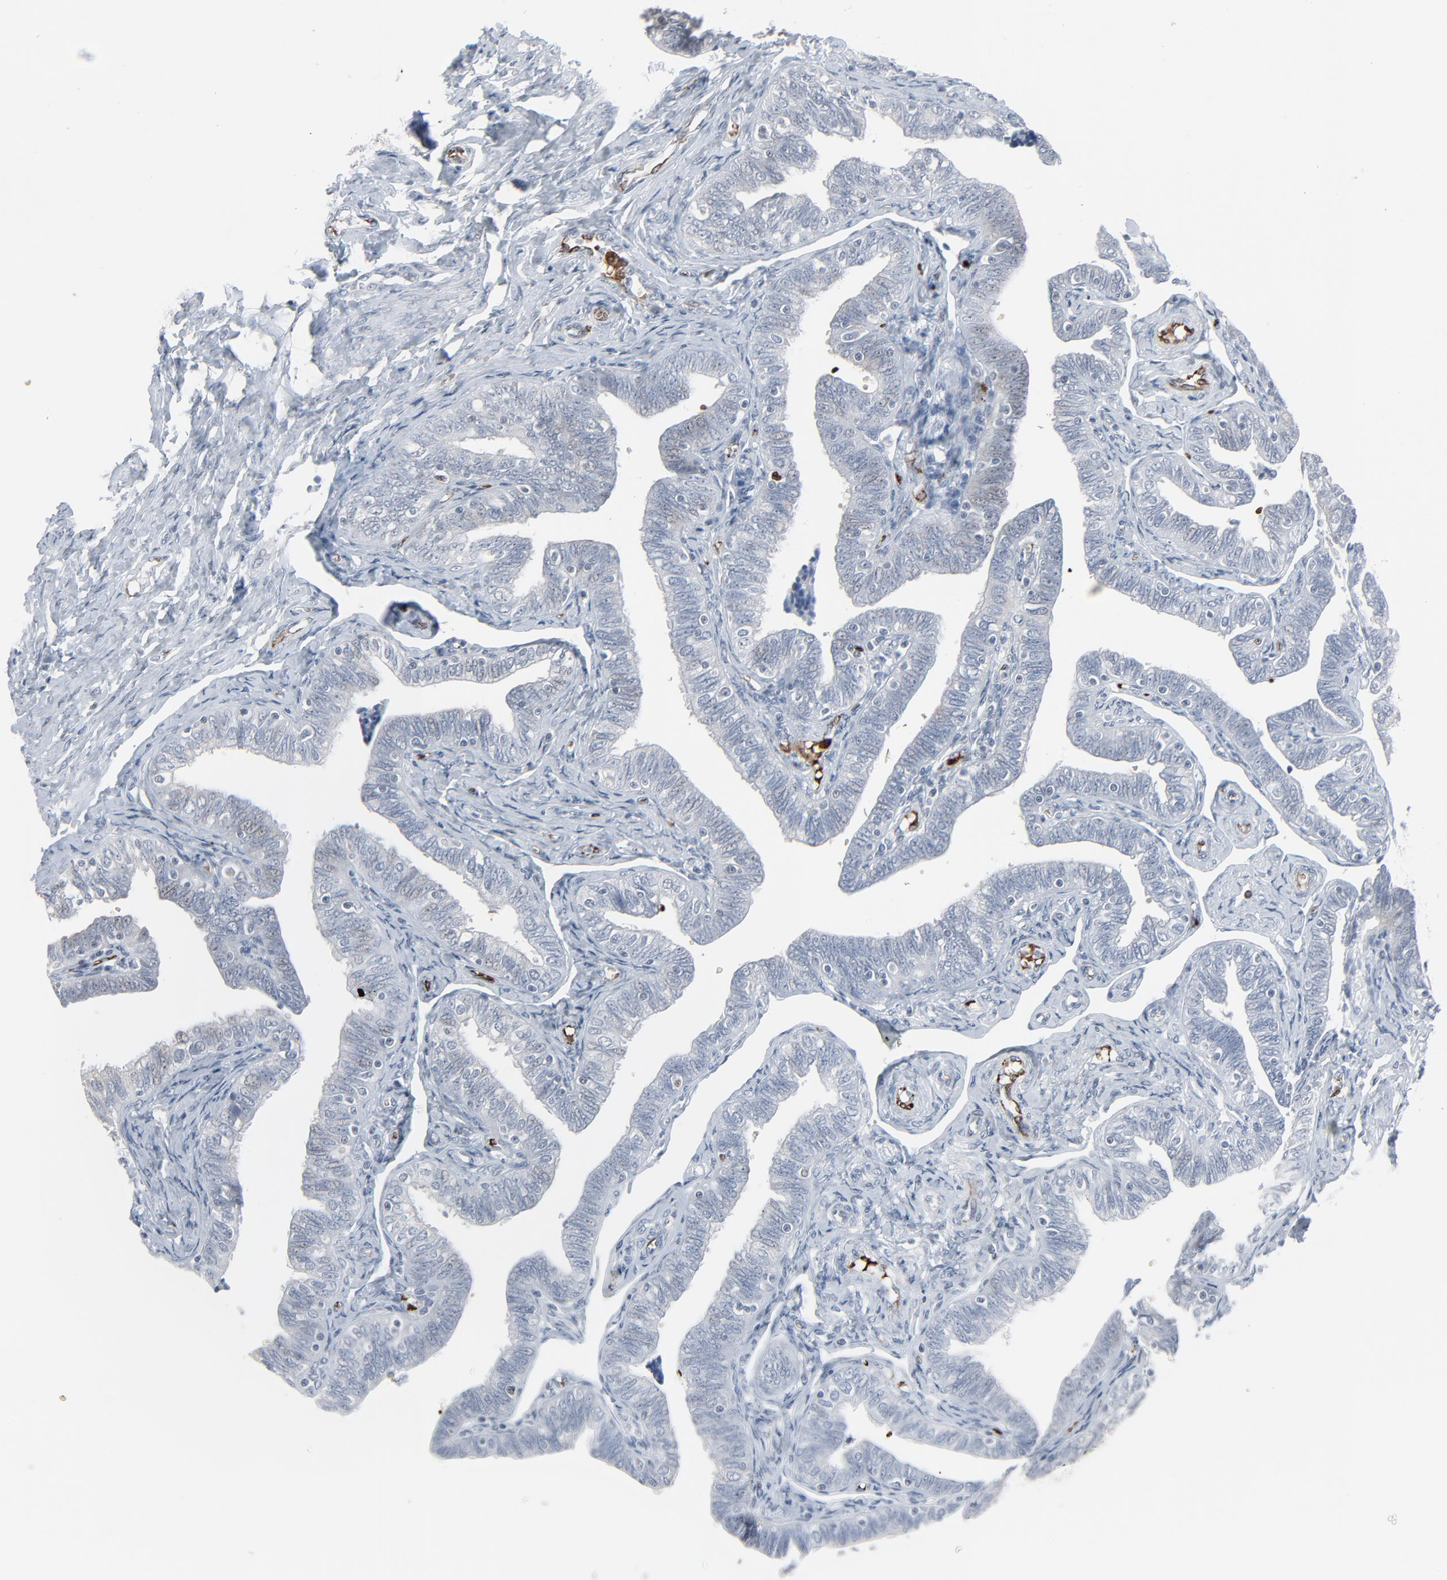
{"staining": {"intensity": "negative", "quantity": "none", "location": "none"}, "tissue": "fallopian tube", "cell_type": "Glandular cells", "image_type": "normal", "snomed": [{"axis": "morphology", "description": "Normal tissue, NOS"}, {"axis": "topography", "description": "Fallopian tube"}, {"axis": "topography", "description": "Ovary"}], "caption": "Immunohistochemical staining of benign fallopian tube demonstrates no significant positivity in glandular cells. (Brightfield microscopy of DAB (3,3'-diaminobenzidine) IHC at high magnification).", "gene": "SAGE1", "patient": {"sex": "female", "age": 69}}